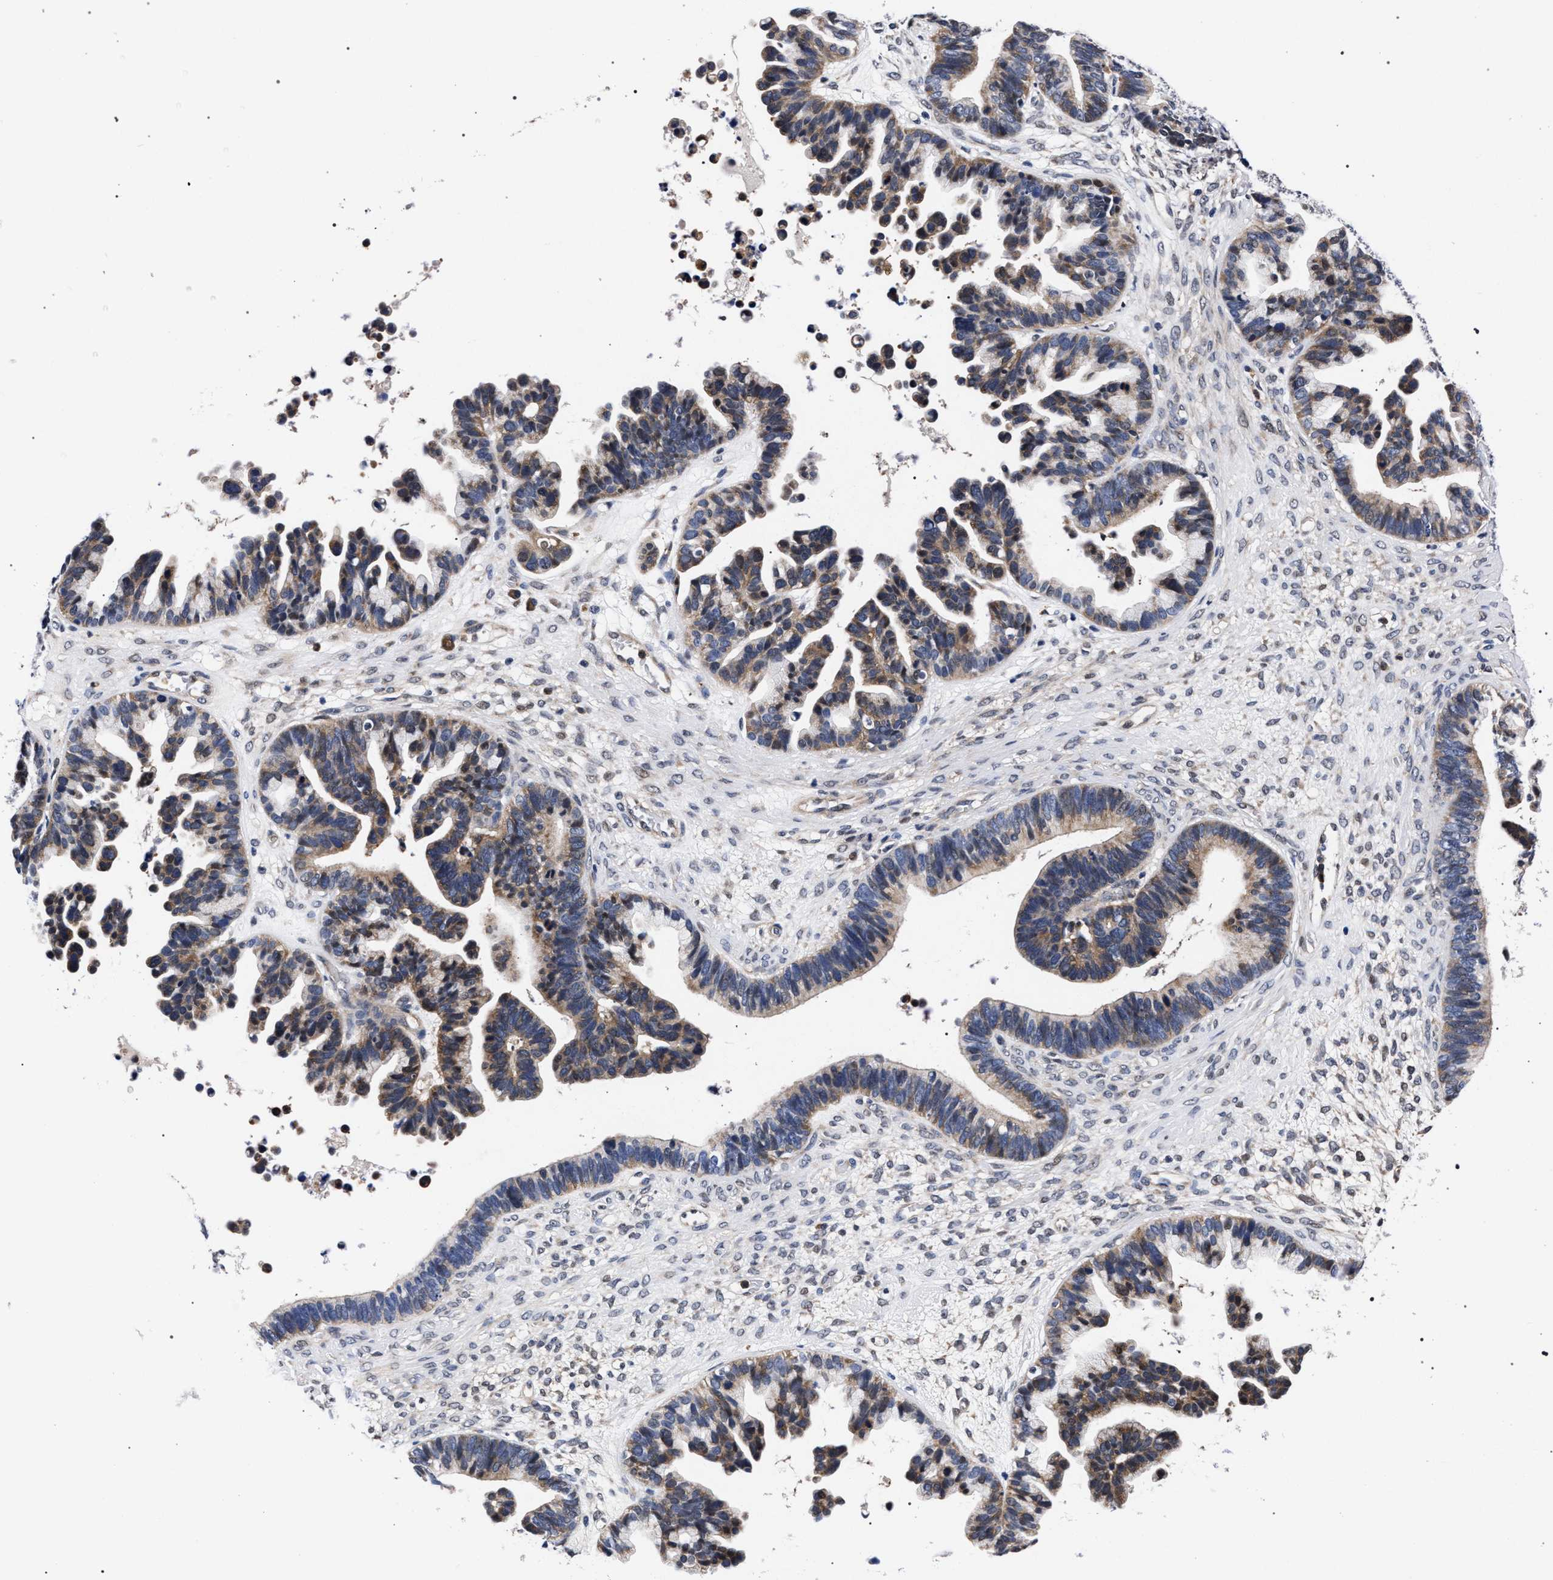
{"staining": {"intensity": "weak", "quantity": ">75%", "location": "cytoplasmic/membranous"}, "tissue": "ovarian cancer", "cell_type": "Tumor cells", "image_type": "cancer", "snomed": [{"axis": "morphology", "description": "Cystadenocarcinoma, serous, NOS"}, {"axis": "topography", "description": "Ovary"}], "caption": "The micrograph shows staining of ovarian cancer (serous cystadenocarcinoma), revealing weak cytoplasmic/membranous protein expression (brown color) within tumor cells.", "gene": "ZNF462", "patient": {"sex": "female", "age": 56}}